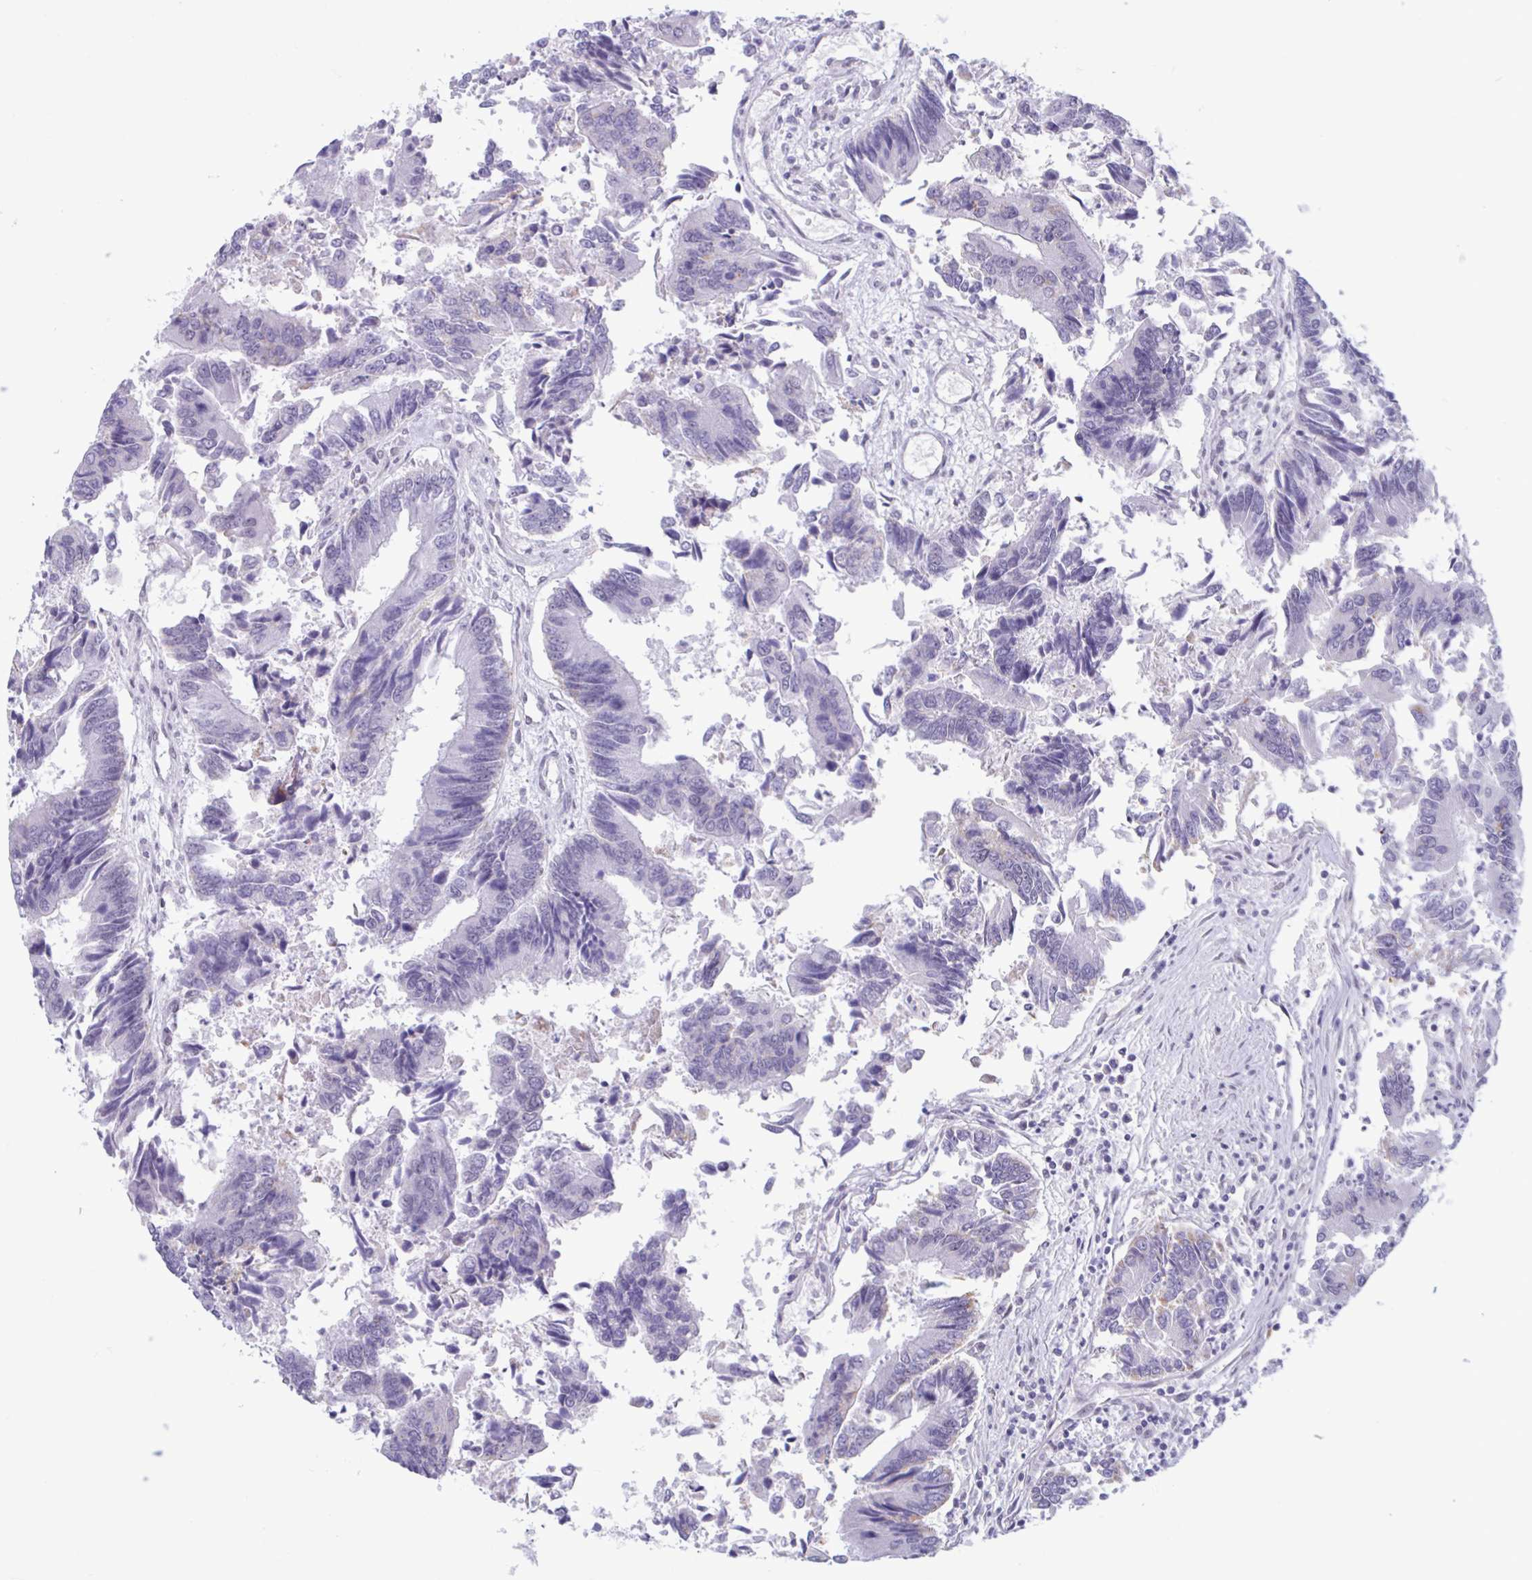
{"staining": {"intensity": "negative", "quantity": "none", "location": "none"}, "tissue": "colorectal cancer", "cell_type": "Tumor cells", "image_type": "cancer", "snomed": [{"axis": "morphology", "description": "Adenocarcinoma, NOS"}, {"axis": "topography", "description": "Colon"}], "caption": "An IHC image of colorectal cancer (adenocarcinoma) is shown. There is no staining in tumor cells of colorectal cancer (adenocarcinoma).", "gene": "MSMB", "patient": {"sex": "female", "age": 67}}